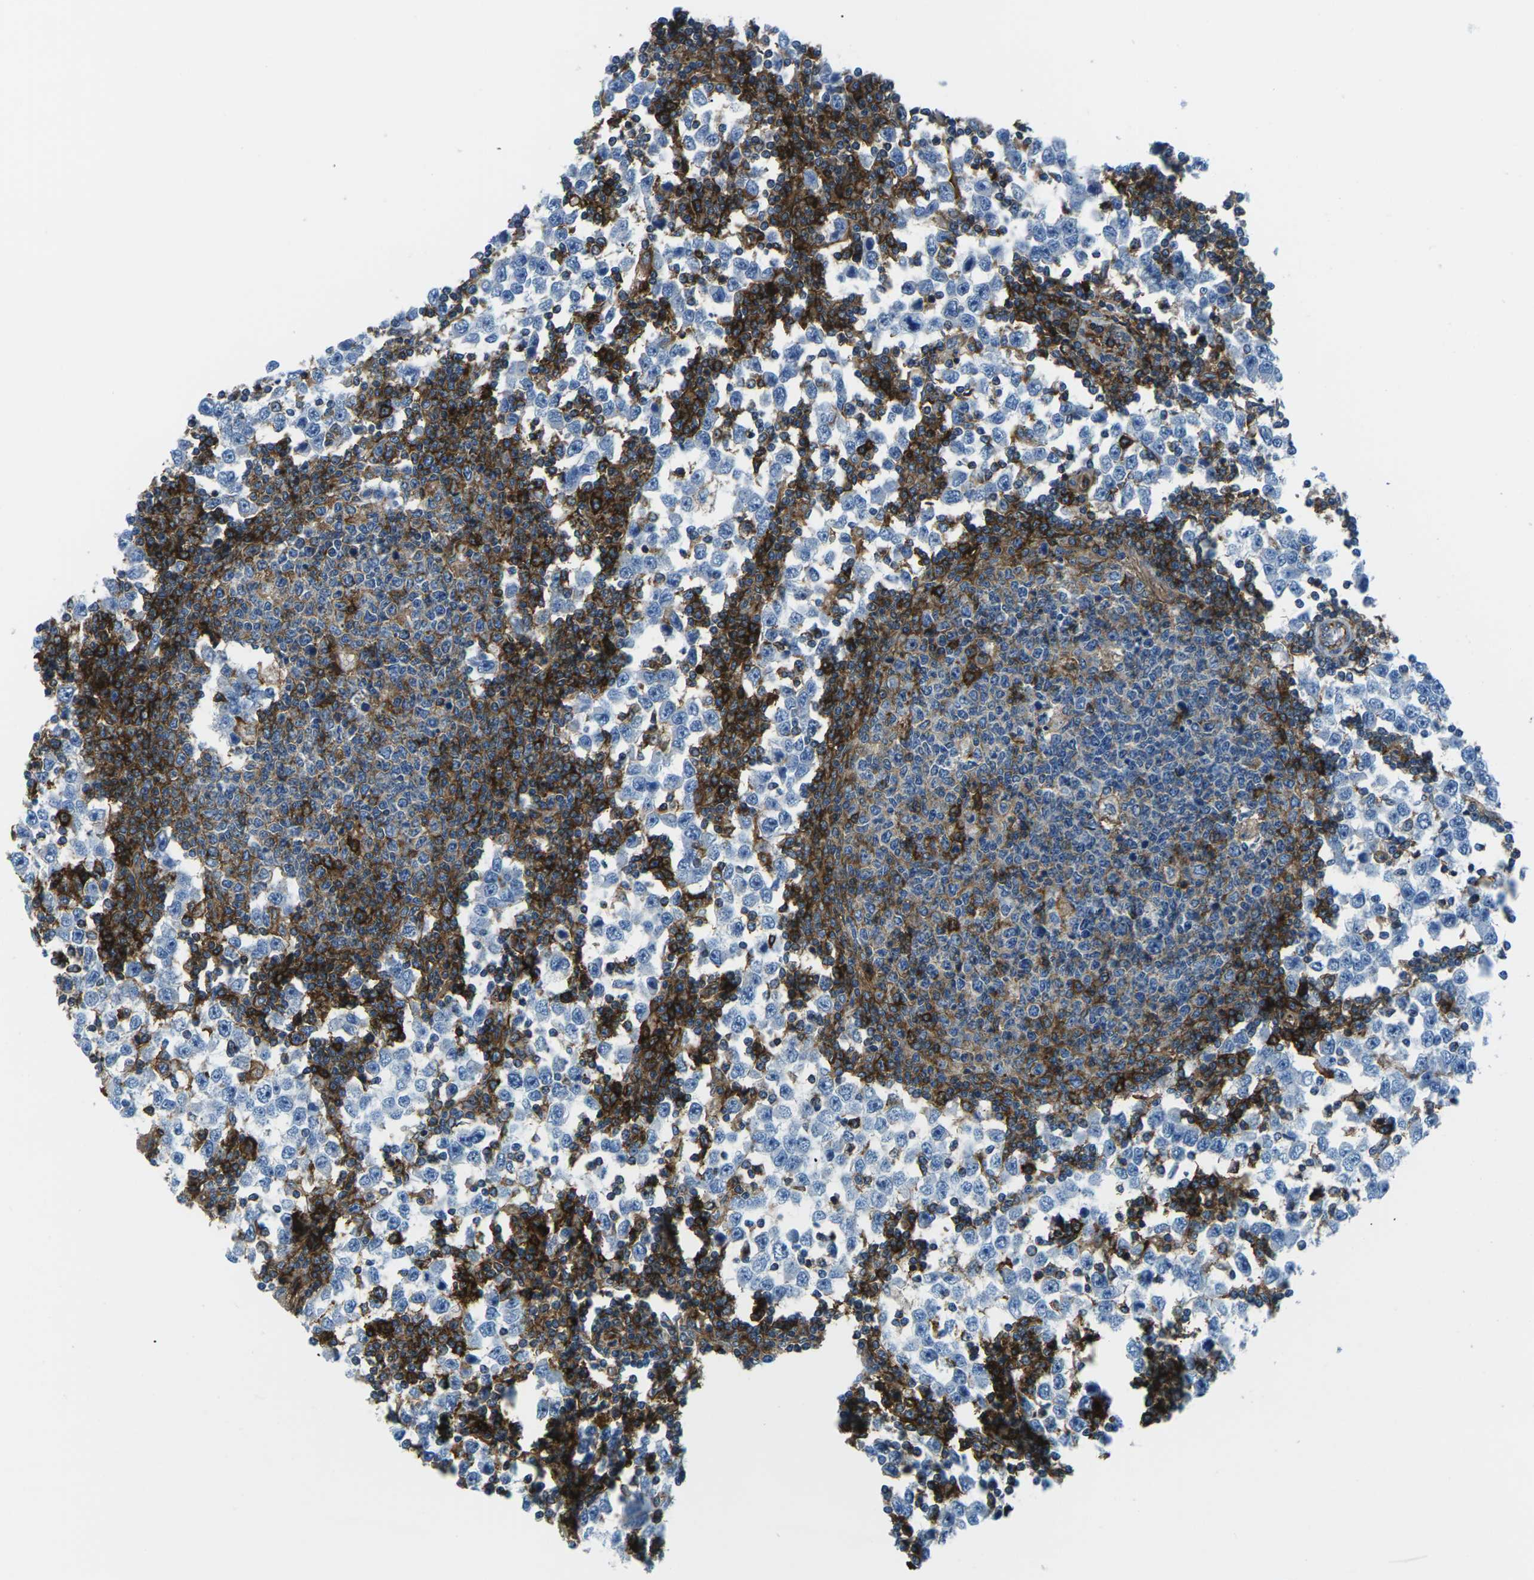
{"staining": {"intensity": "negative", "quantity": "none", "location": "none"}, "tissue": "testis cancer", "cell_type": "Tumor cells", "image_type": "cancer", "snomed": [{"axis": "morphology", "description": "Seminoma, NOS"}, {"axis": "topography", "description": "Testis"}], "caption": "Protein analysis of testis cancer displays no significant positivity in tumor cells. Brightfield microscopy of IHC stained with DAB (3,3'-diaminobenzidine) (brown) and hematoxylin (blue), captured at high magnification.", "gene": "SOCS4", "patient": {"sex": "male", "age": 65}}